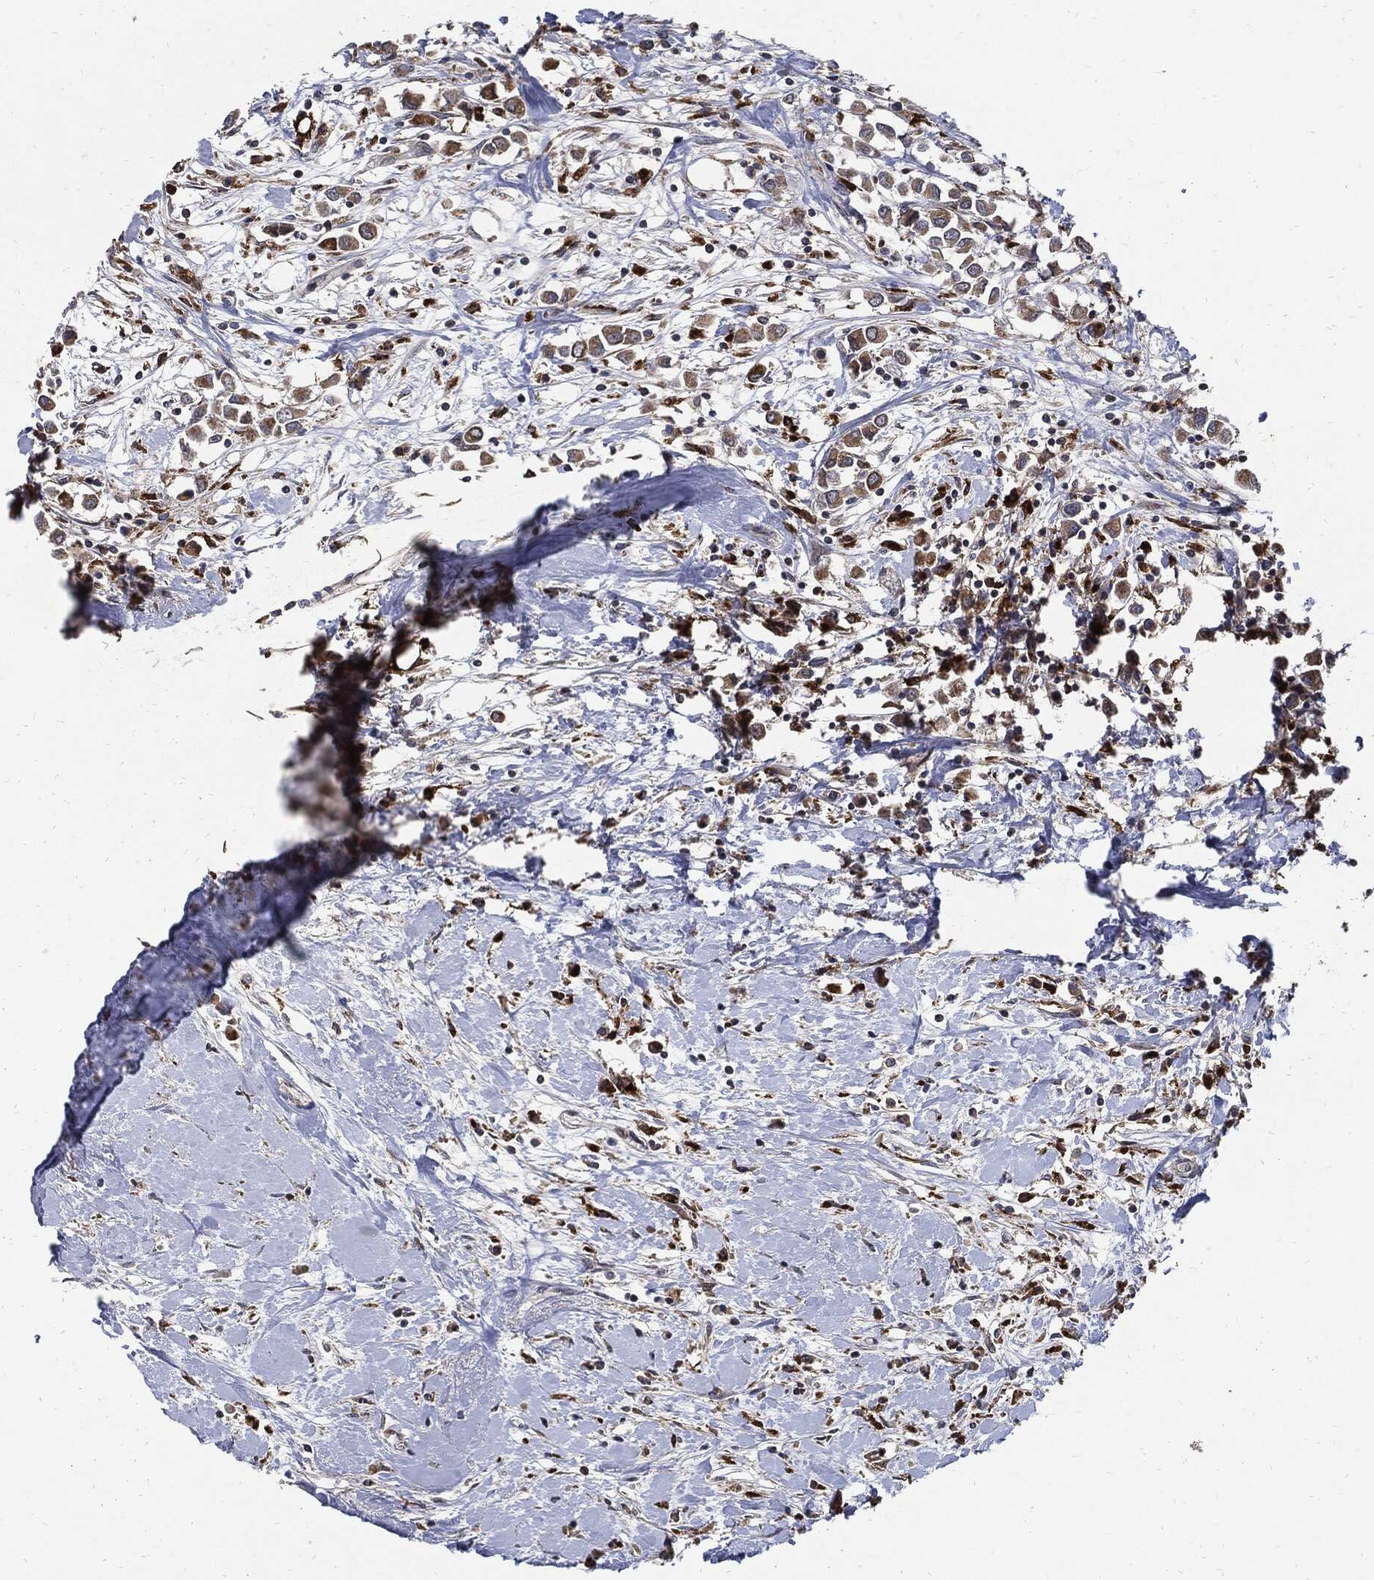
{"staining": {"intensity": "negative", "quantity": "none", "location": "none"}, "tissue": "breast cancer", "cell_type": "Tumor cells", "image_type": "cancer", "snomed": [{"axis": "morphology", "description": "Duct carcinoma"}, {"axis": "topography", "description": "Breast"}], "caption": "Intraductal carcinoma (breast) stained for a protein using immunohistochemistry displays no staining tumor cells.", "gene": "SLC31A2", "patient": {"sex": "female", "age": 61}}